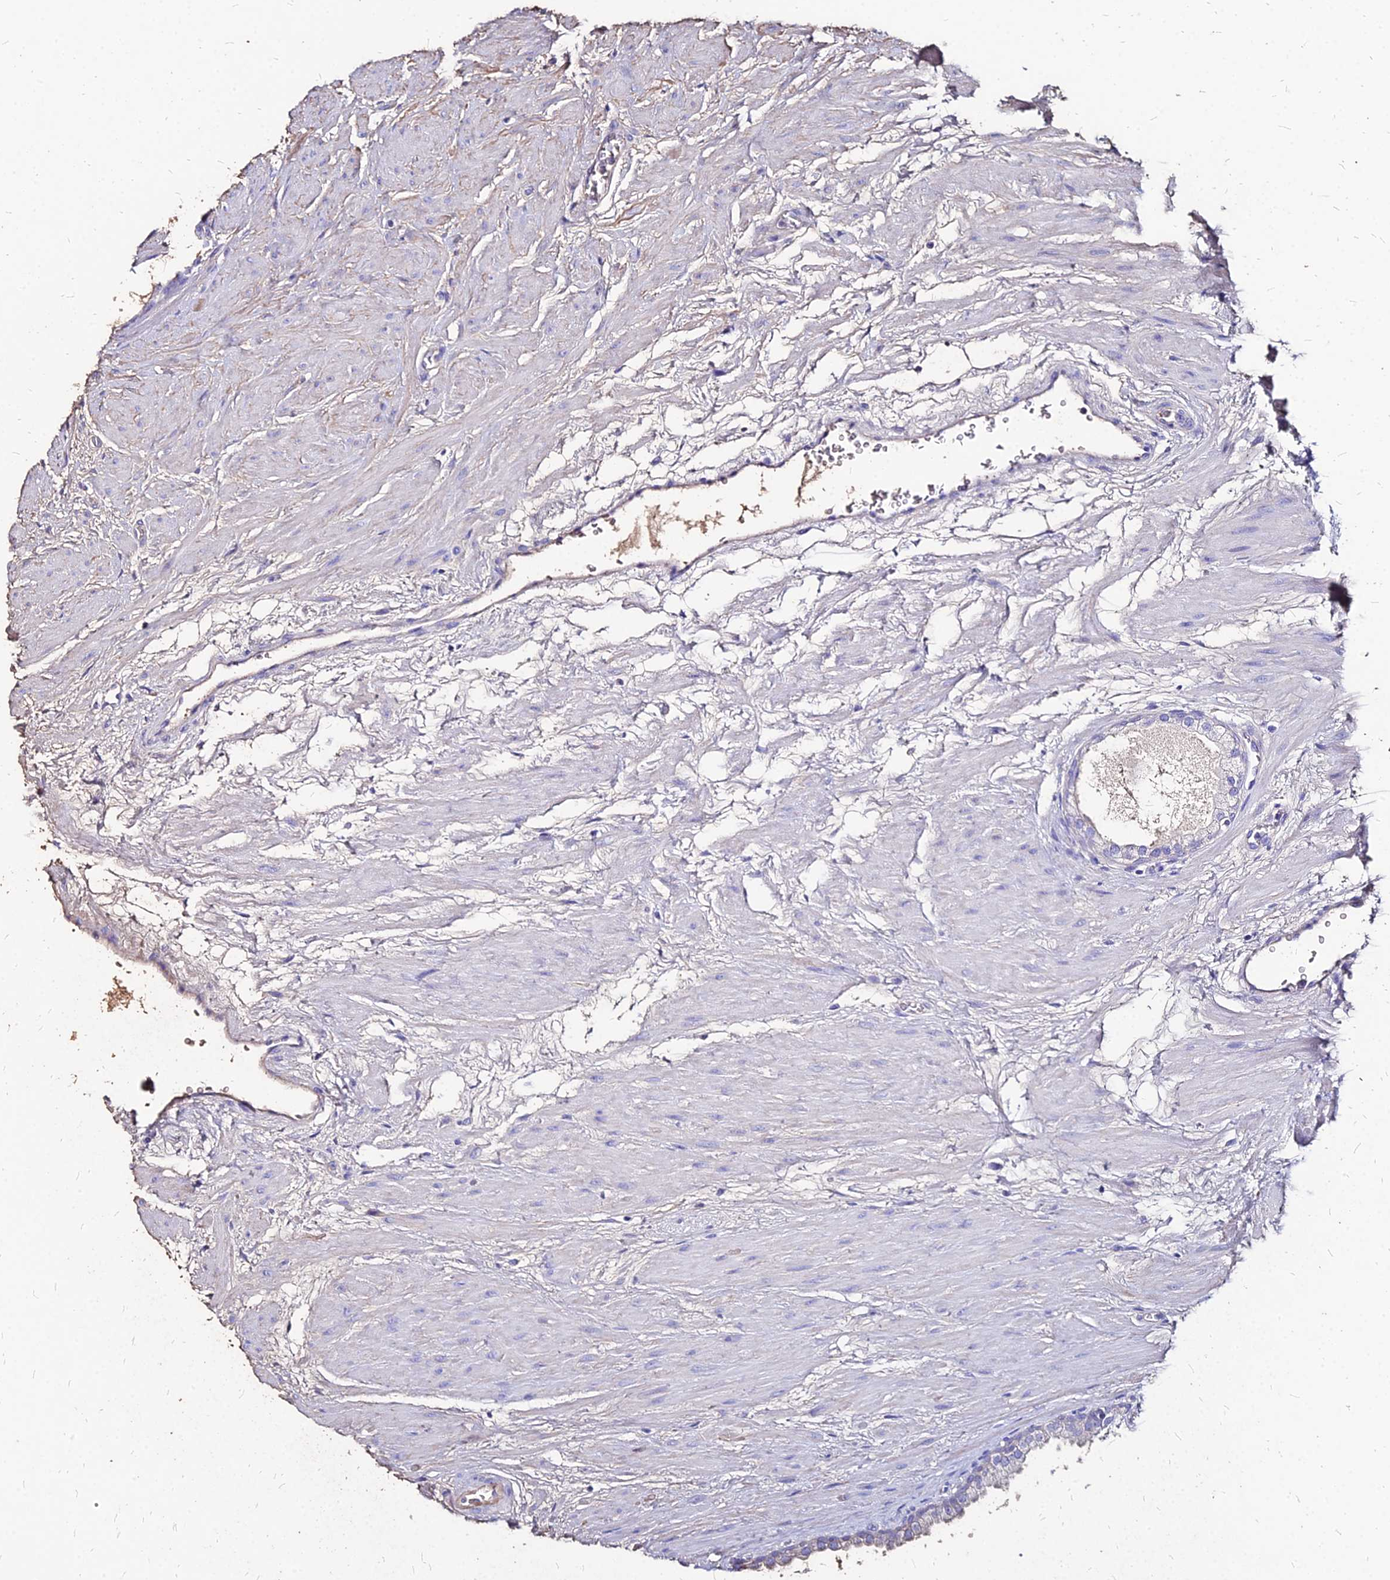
{"staining": {"intensity": "weak", "quantity": "<25%", "location": "cytoplasmic/membranous"}, "tissue": "prostate", "cell_type": "Glandular cells", "image_type": "normal", "snomed": [{"axis": "morphology", "description": "Normal tissue, NOS"}, {"axis": "topography", "description": "Prostate"}], "caption": "Immunohistochemistry (IHC) histopathology image of normal prostate stained for a protein (brown), which shows no expression in glandular cells.", "gene": "NME5", "patient": {"sex": "male", "age": 48}}